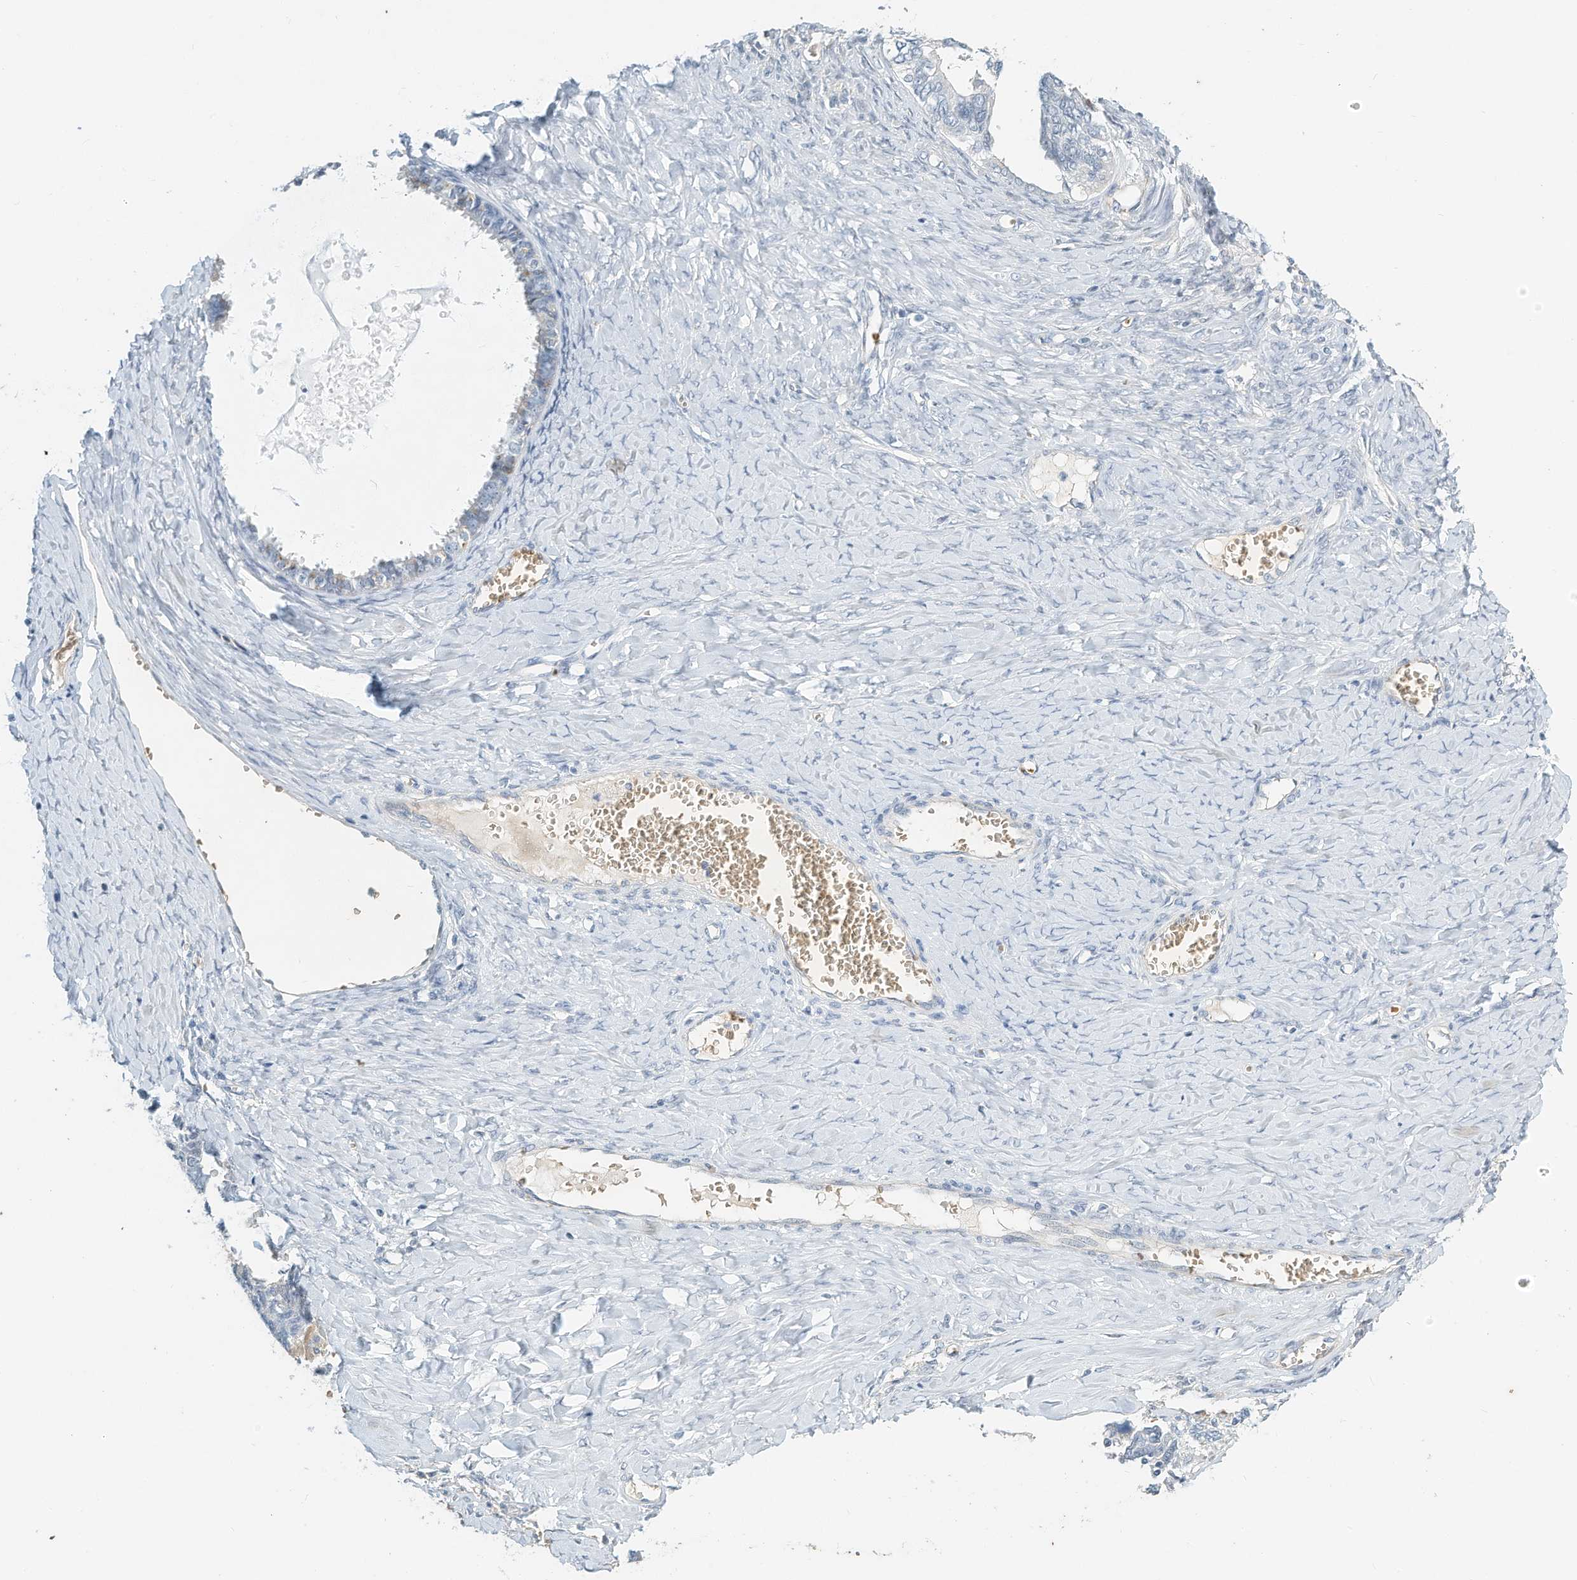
{"staining": {"intensity": "negative", "quantity": "none", "location": "none"}, "tissue": "ovarian cancer", "cell_type": "Tumor cells", "image_type": "cancer", "snomed": [{"axis": "morphology", "description": "Cystadenocarcinoma, serous, NOS"}, {"axis": "topography", "description": "Ovary"}], "caption": "Tumor cells are negative for brown protein staining in serous cystadenocarcinoma (ovarian).", "gene": "RCAN3", "patient": {"sex": "female", "age": 79}}